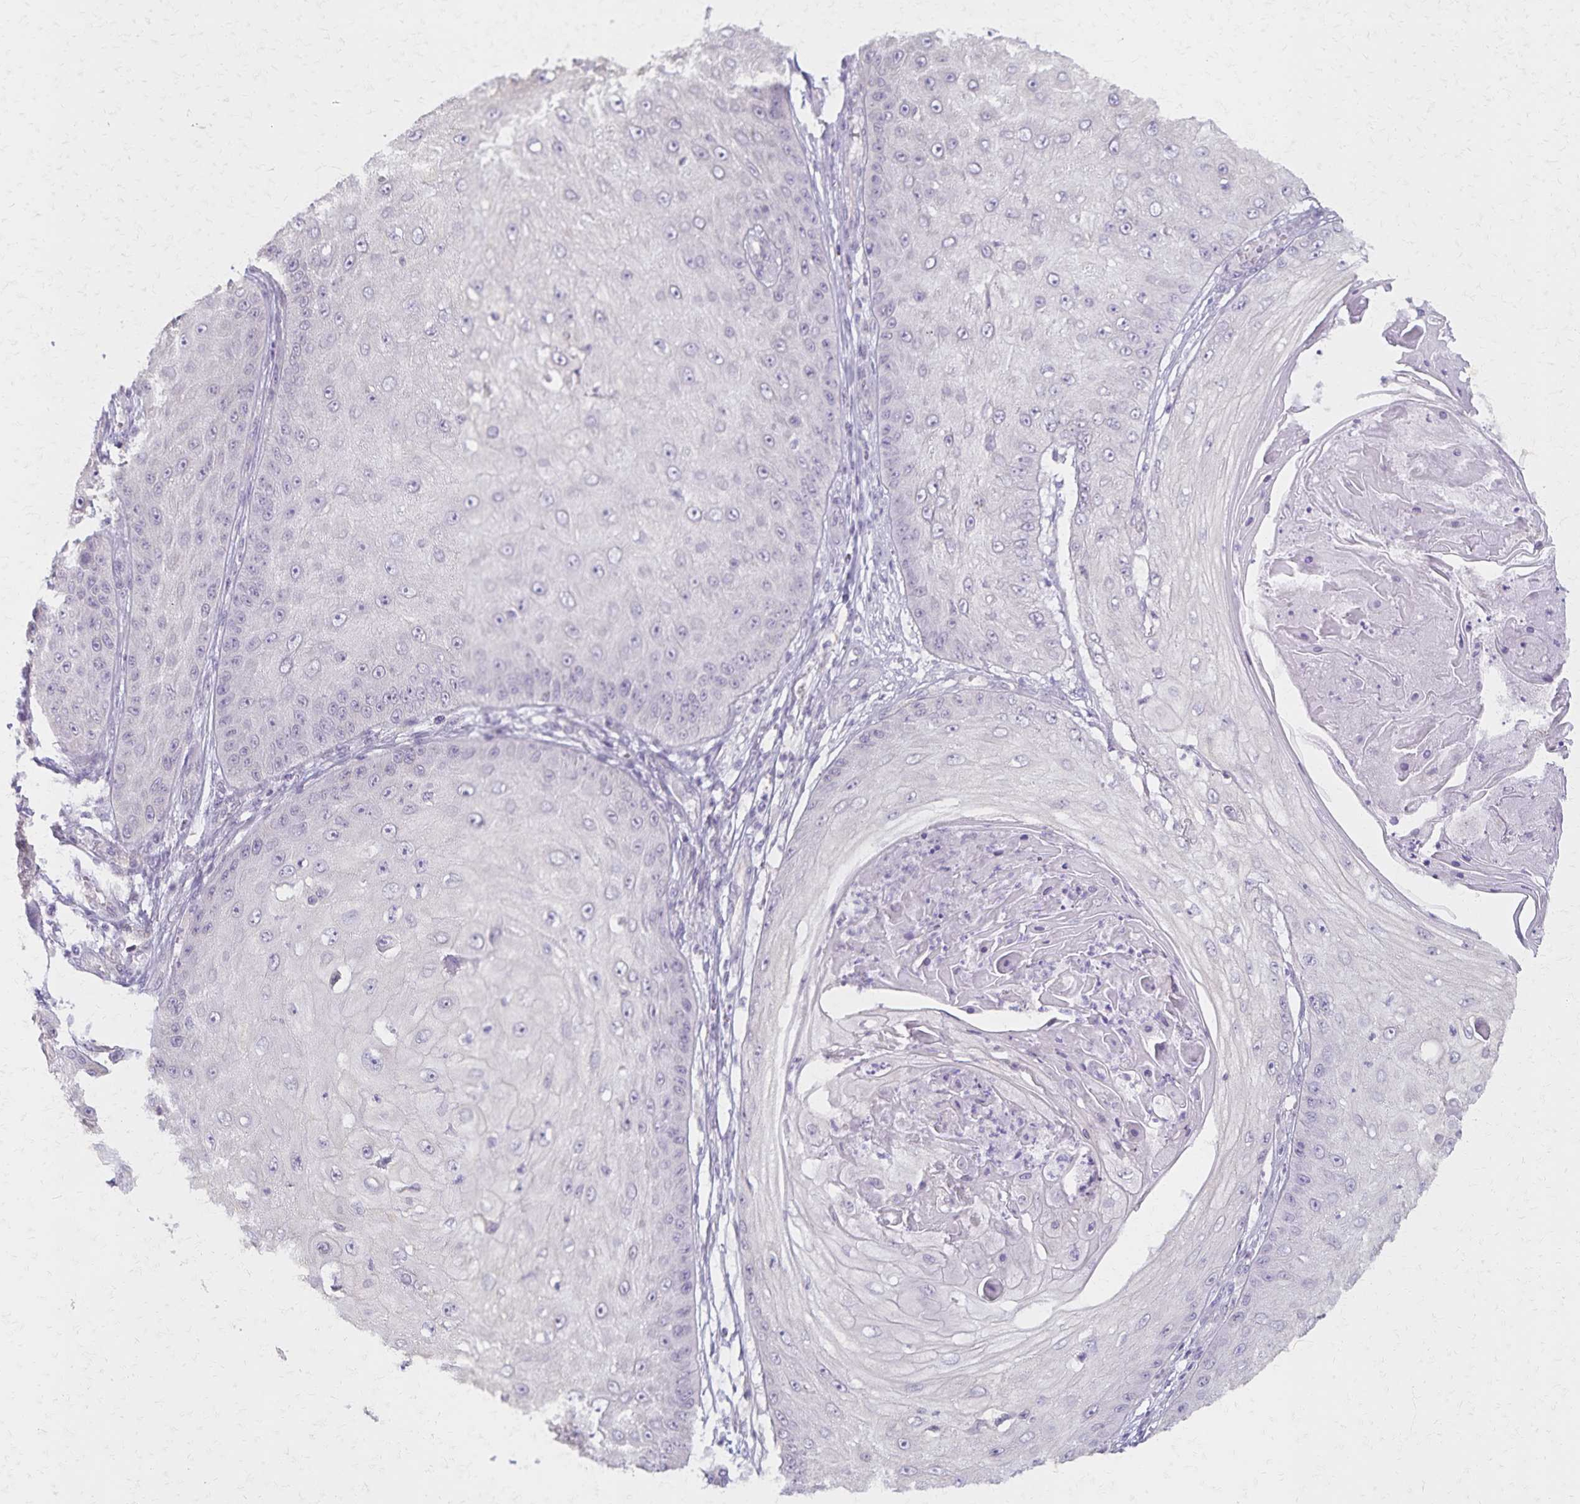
{"staining": {"intensity": "negative", "quantity": "none", "location": "none"}, "tissue": "skin cancer", "cell_type": "Tumor cells", "image_type": "cancer", "snomed": [{"axis": "morphology", "description": "Squamous cell carcinoma, NOS"}, {"axis": "topography", "description": "Skin"}], "caption": "Immunohistochemistry (IHC) of human skin squamous cell carcinoma exhibits no positivity in tumor cells.", "gene": "KISS1", "patient": {"sex": "male", "age": 70}}